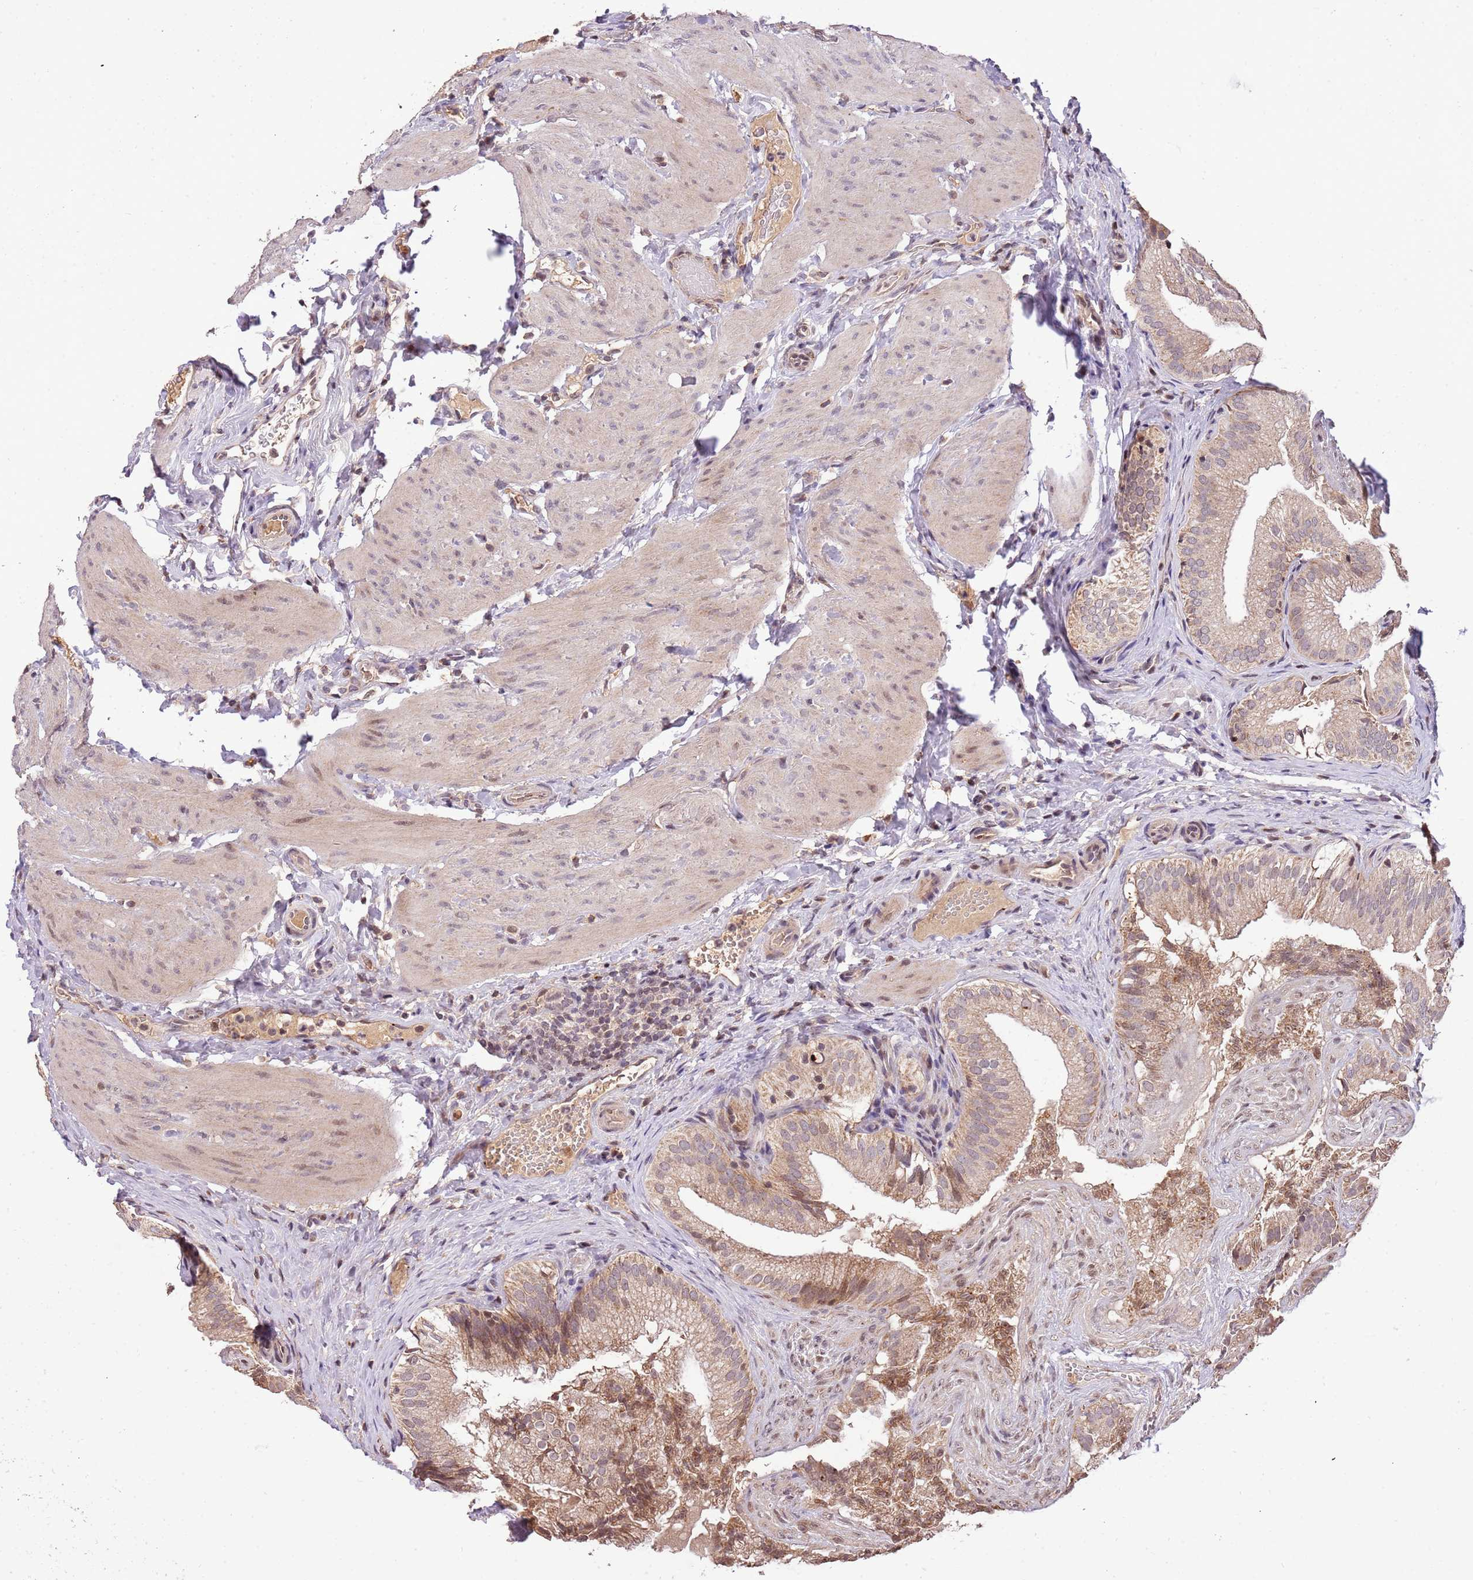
{"staining": {"intensity": "moderate", "quantity": "25%-75%", "location": "cytoplasmic/membranous,nuclear"}, "tissue": "gallbladder", "cell_type": "Glandular cells", "image_type": "normal", "snomed": [{"axis": "morphology", "description": "Normal tissue, NOS"}, {"axis": "topography", "description": "Gallbladder"}], "caption": "Moderate cytoplasmic/membranous,nuclear positivity for a protein is seen in approximately 25%-75% of glandular cells of unremarkable gallbladder using IHC.", "gene": "SAMSN1", "patient": {"sex": "female", "age": 30}}